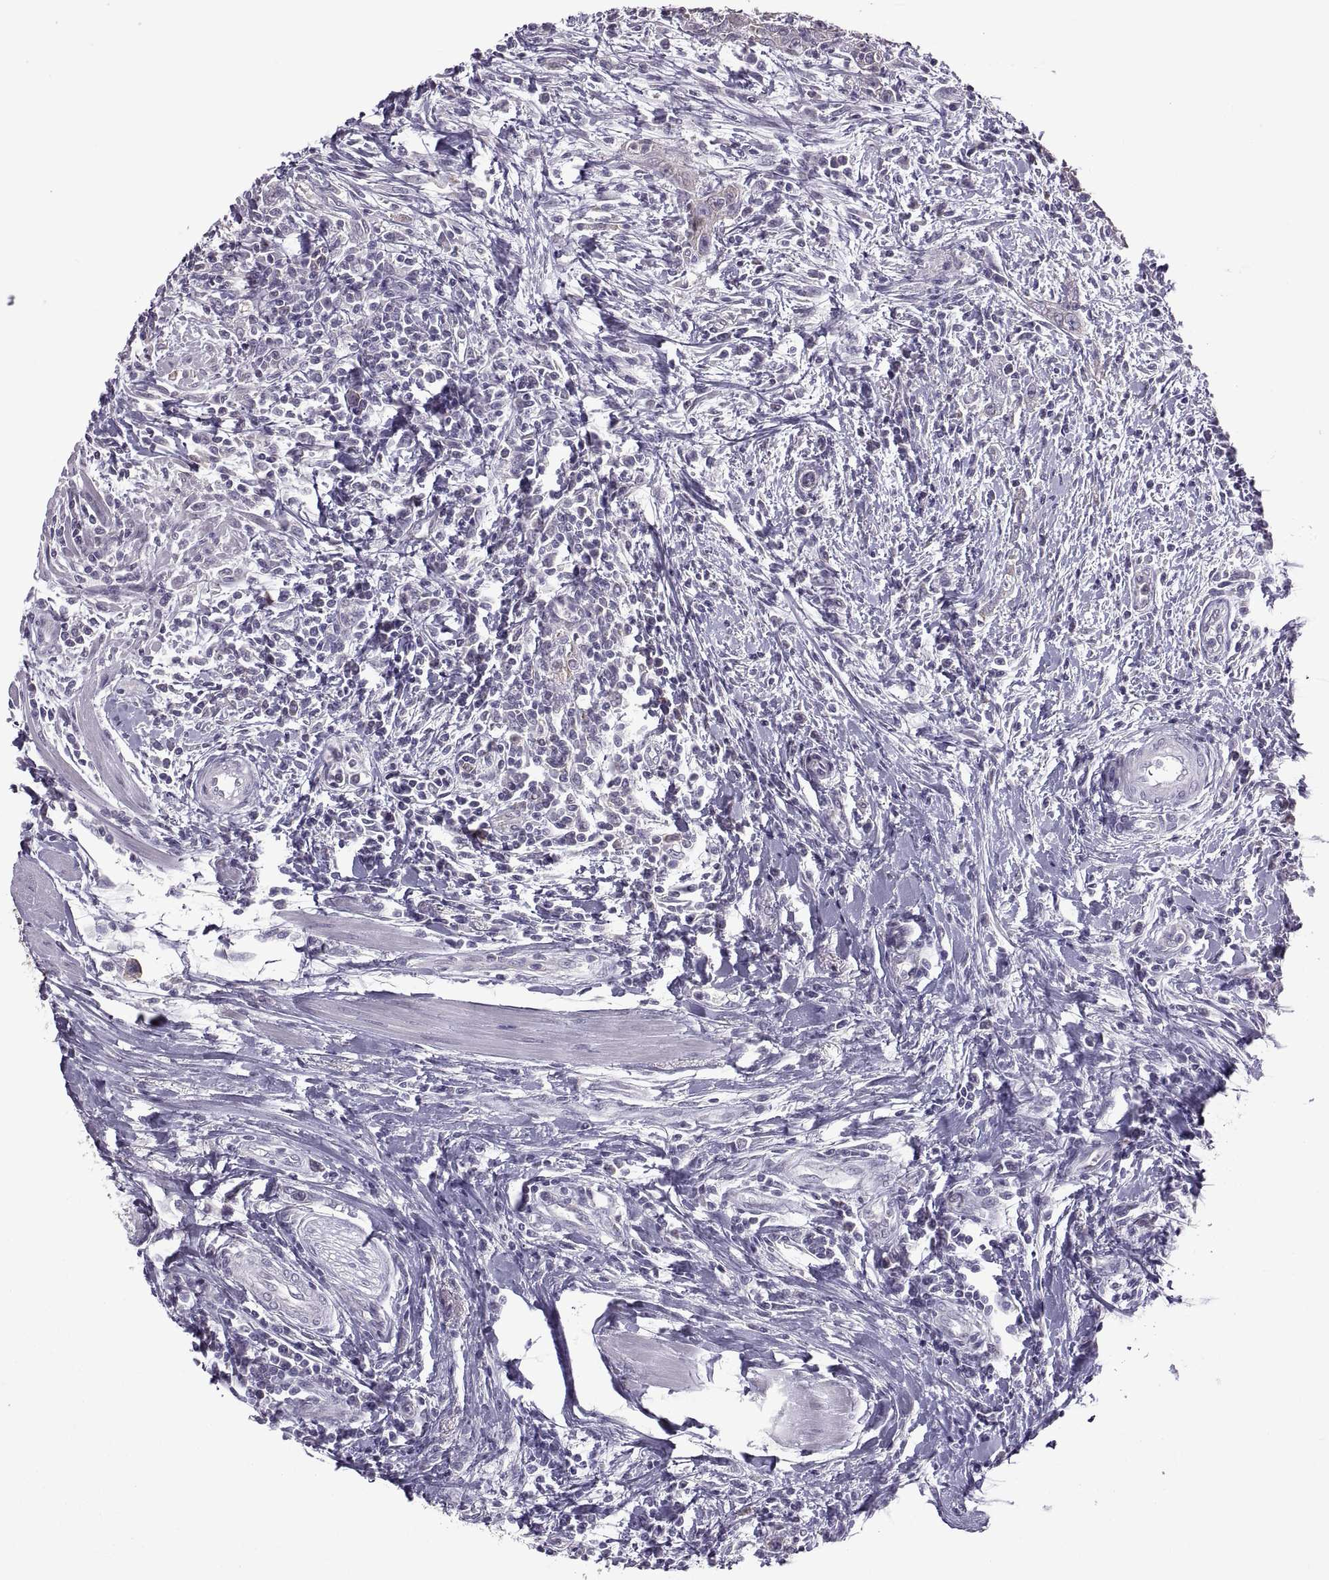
{"staining": {"intensity": "negative", "quantity": "none", "location": "none"}, "tissue": "urothelial cancer", "cell_type": "Tumor cells", "image_type": "cancer", "snomed": [{"axis": "morphology", "description": "Urothelial carcinoma, High grade"}, {"axis": "topography", "description": "Urinary bladder"}], "caption": "Immunohistochemistry (IHC) histopathology image of high-grade urothelial carcinoma stained for a protein (brown), which displays no staining in tumor cells.", "gene": "PABPC1", "patient": {"sex": "male", "age": 83}}